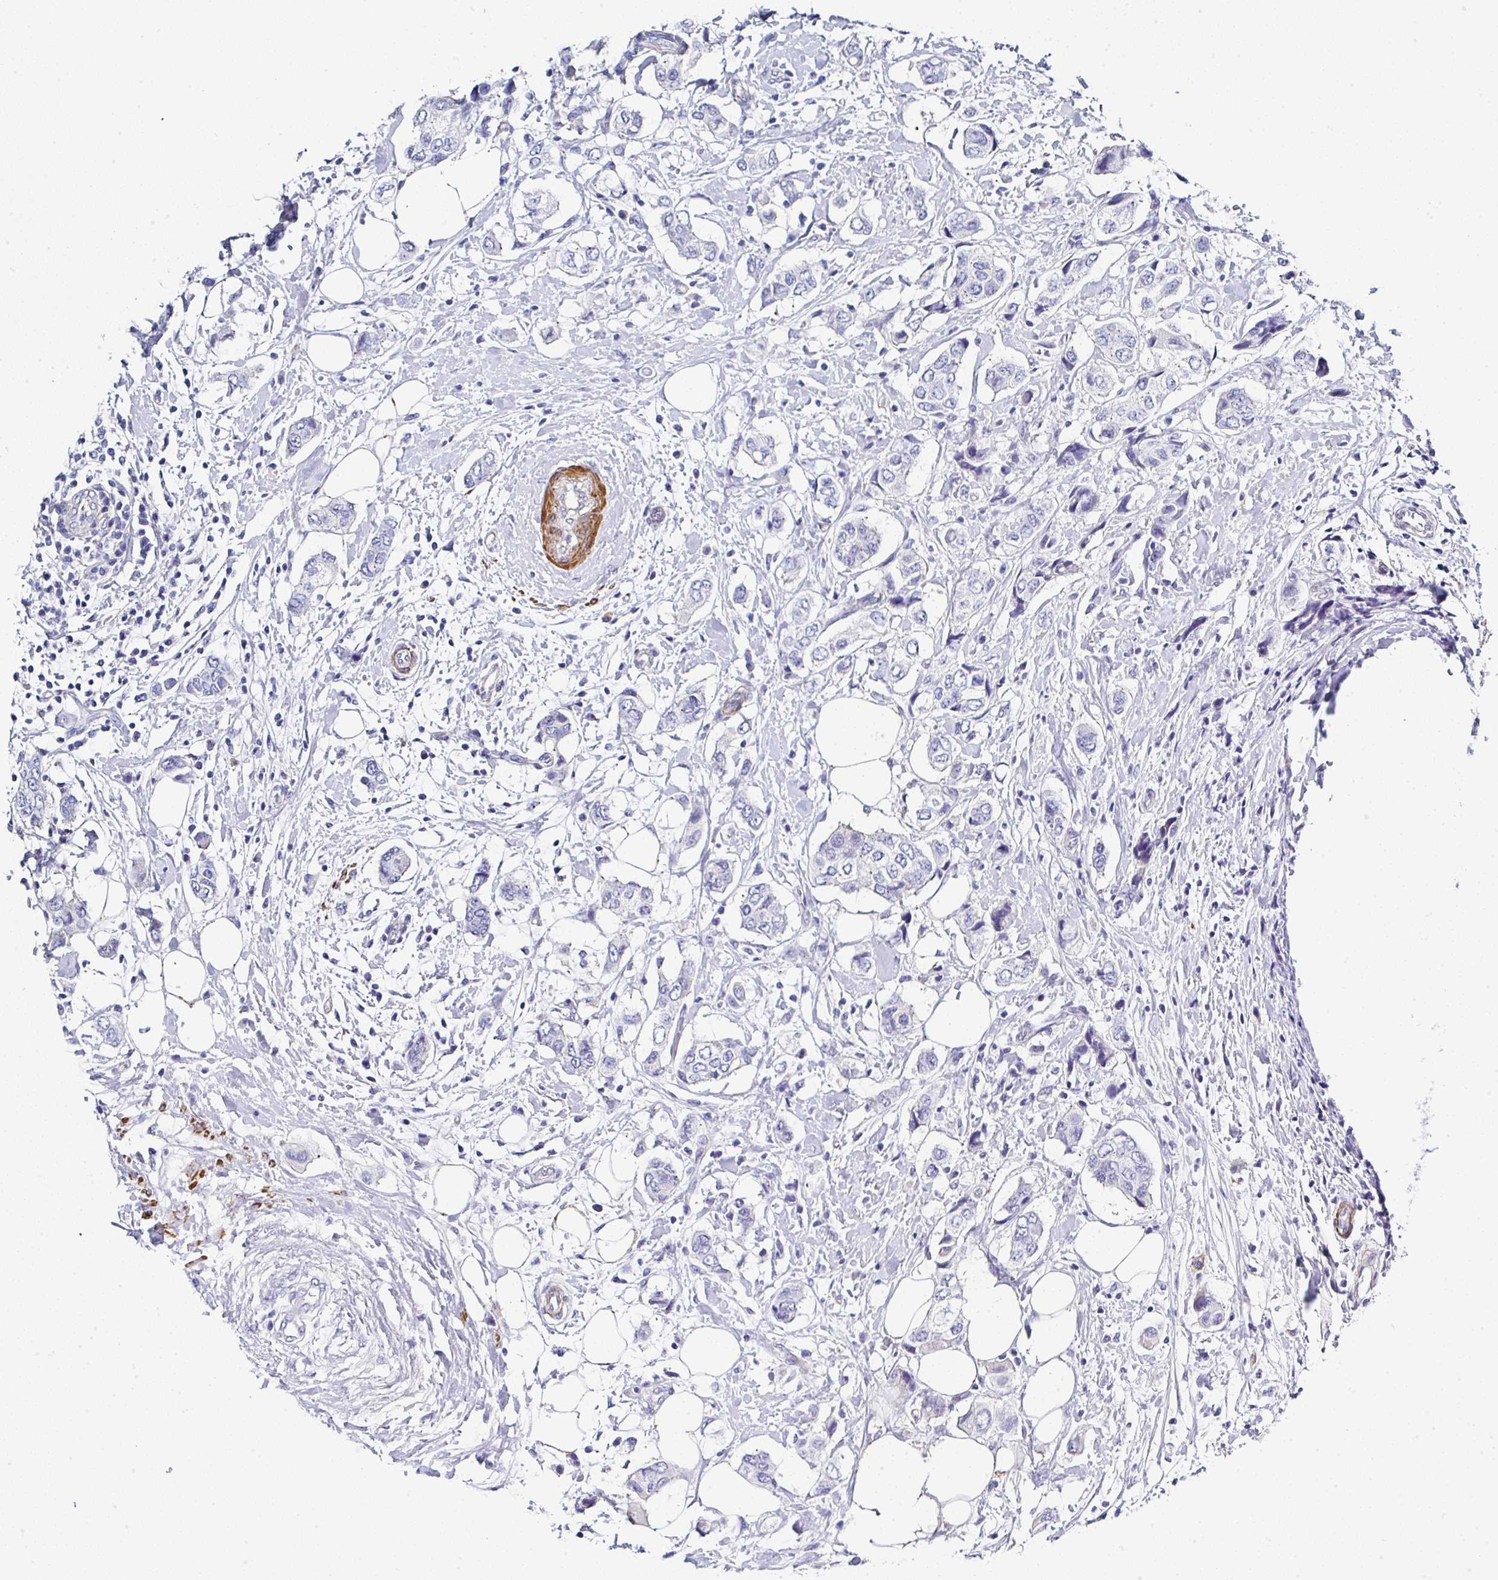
{"staining": {"intensity": "negative", "quantity": "none", "location": "none"}, "tissue": "breast cancer", "cell_type": "Tumor cells", "image_type": "cancer", "snomed": [{"axis": "morphology", "description": "Lobular carcinoma"}, {"axis": "topography", "description": "Breast"}], "caption": "Immunohistochemical staining of human breast lobular carcinoma exhibits no significant expression in tumor cells.", "gene": "PPFIA4", "patient": {"sex": "female", "age": 51}}